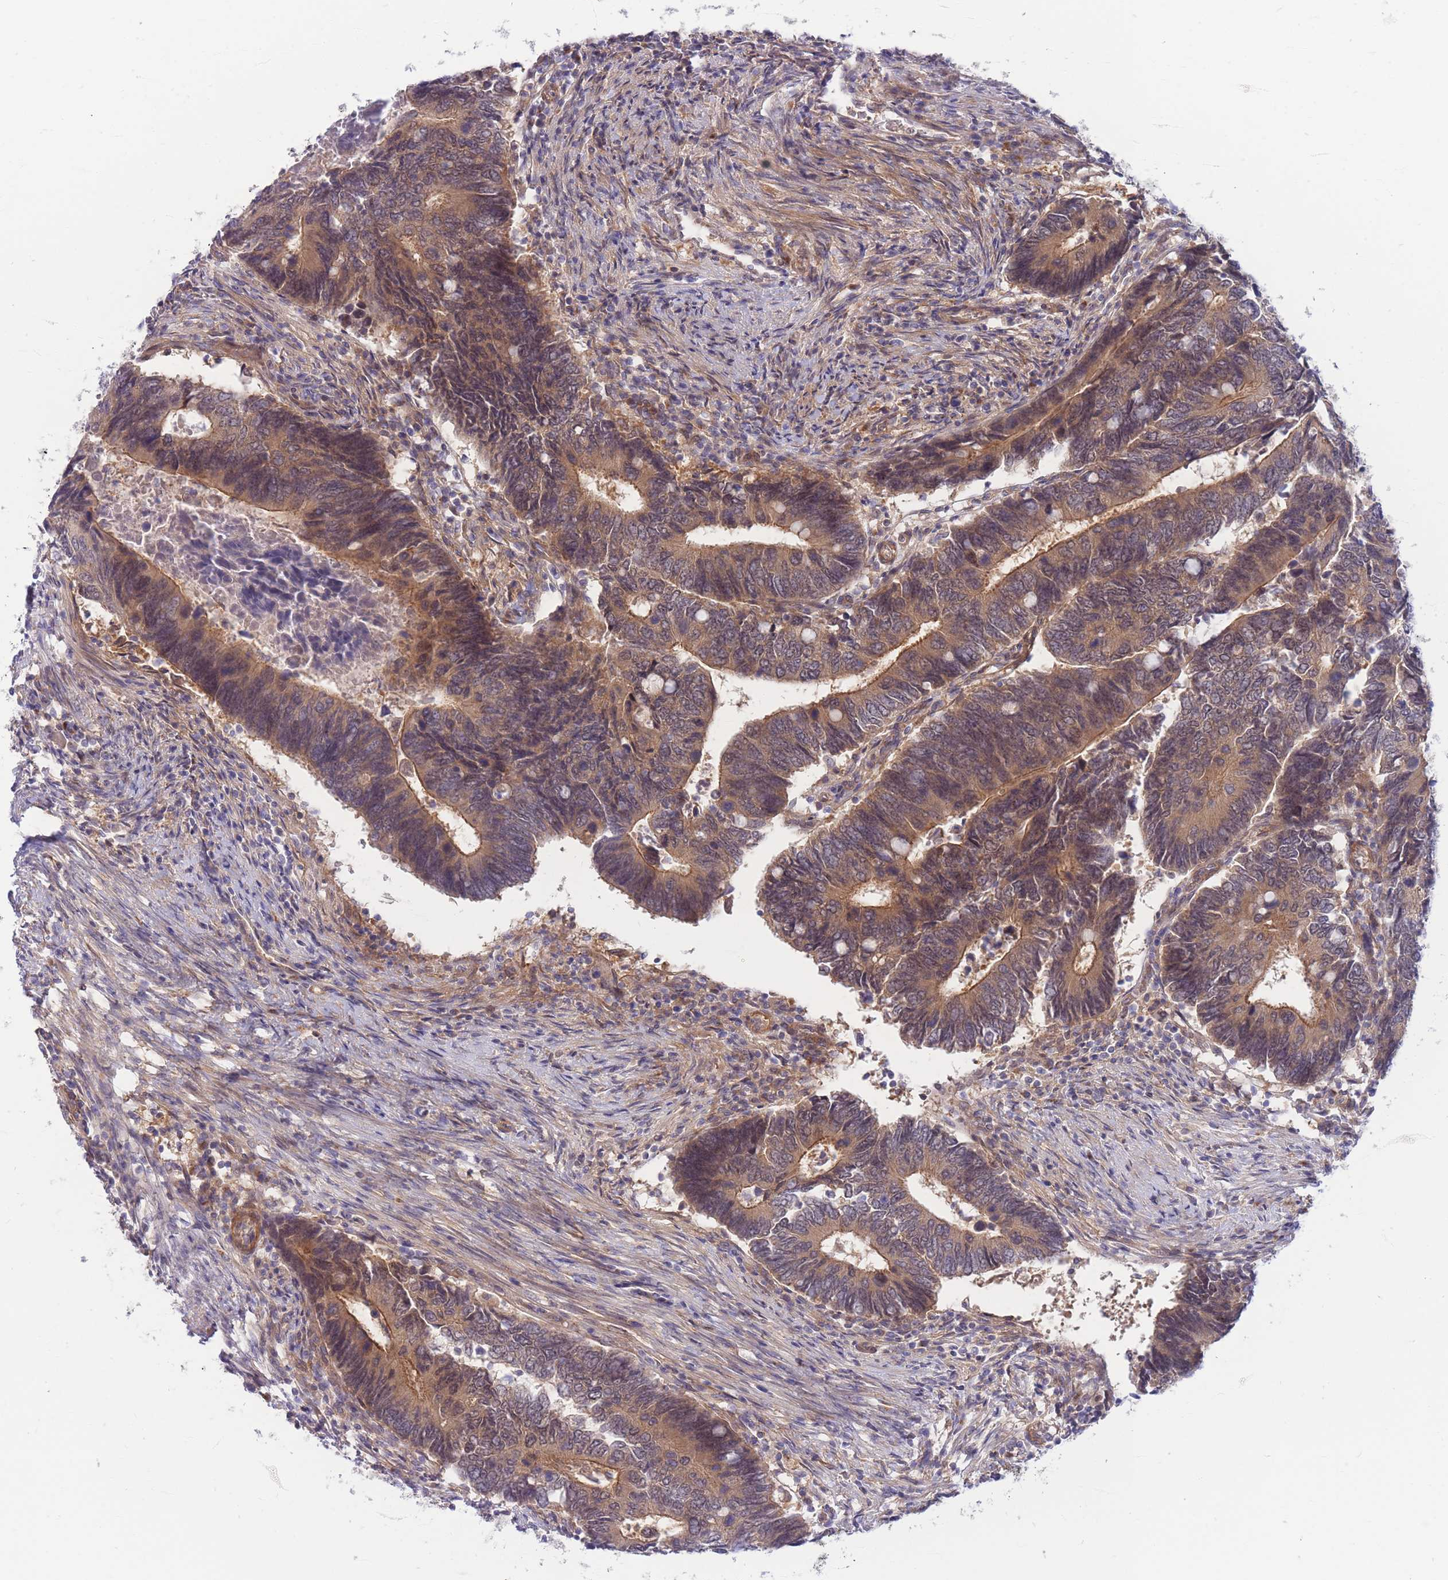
{"staining": {"intensity": "weak", "quantity": ">75%", "location": "cytoplasmic/membranous"}, "tissue": "colorectal cancer", "cell_type": "Tumor cells", "image_type": "cancer", "snomed": [{"axis": "morphology", "description": "Adenocarcinoma, NOS"}, {"axis": "topography", "description": "Colon"}], "caption": "Brown immunohistochemical staining in colorectal cancer (adenocarcinoma) demonstrates weak cytoplasmic/membranous expression in about >75% of tumor cells. The protein of interest is shown in brown color, while the nuclei are stained blue.", "gene": "APOL4", "patient": {"sex": "male", "age": 87}}